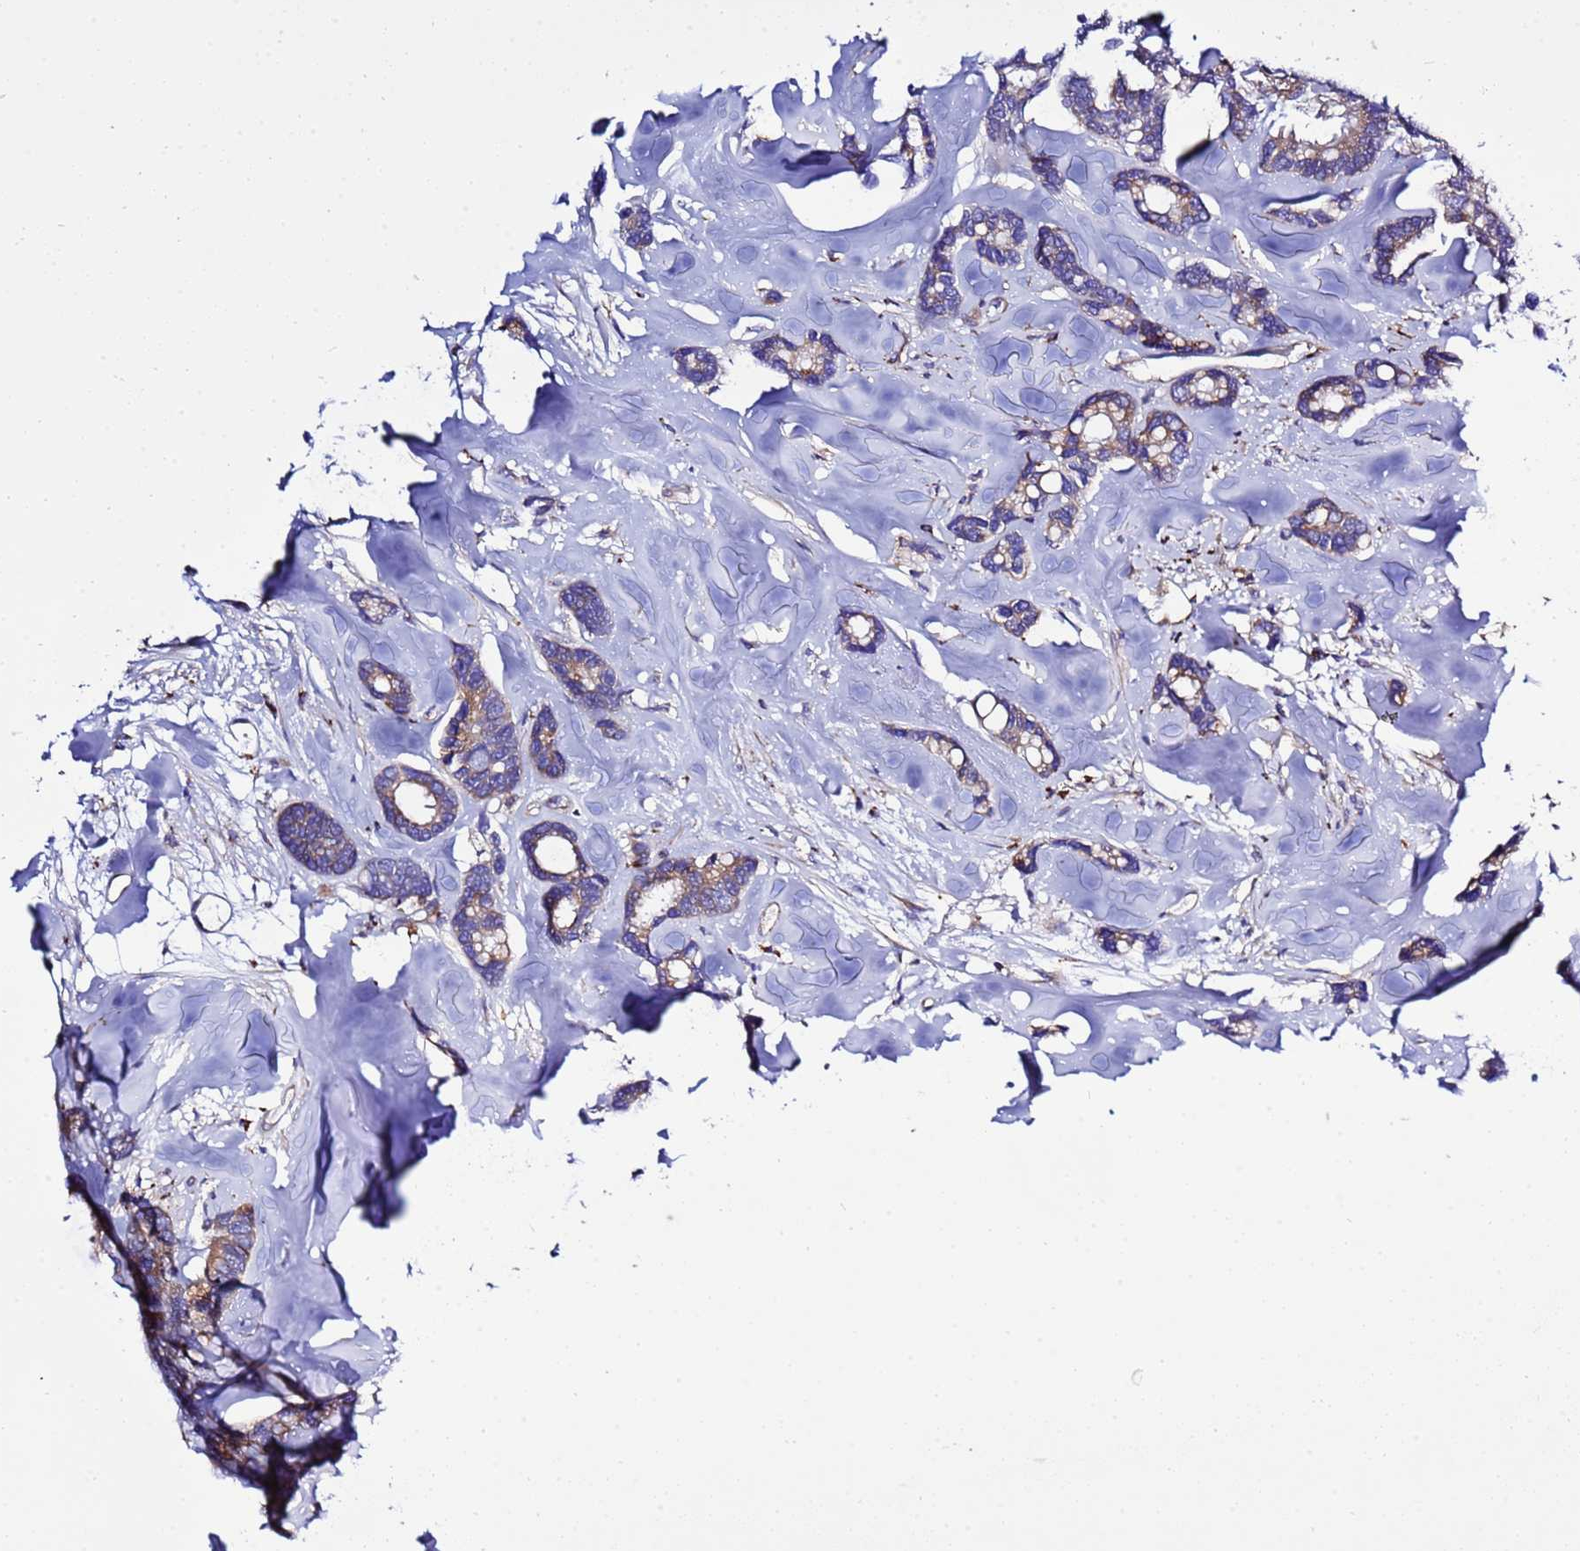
{"staining": {"intensity": "weak", "quantity": "25%-75%", "location": "cytoplasmic/membranous"}, "tissue": "breast cancer", "cell_type": "Tumor cells", "image_type": "cancer", "snomed": [{"axis": "morphology", "description": "Duct carcinoma"}, {"axis": "topography", "description": "Breast"}], "caption": "Immunohistochemical staining of human breast cancer displays low levels of weak cytoplasmic/membranous positivity in approximately 25%-75% of tumor cells.", "gene": "KICS2", "patient": {"sex": "female", "age": 87}}